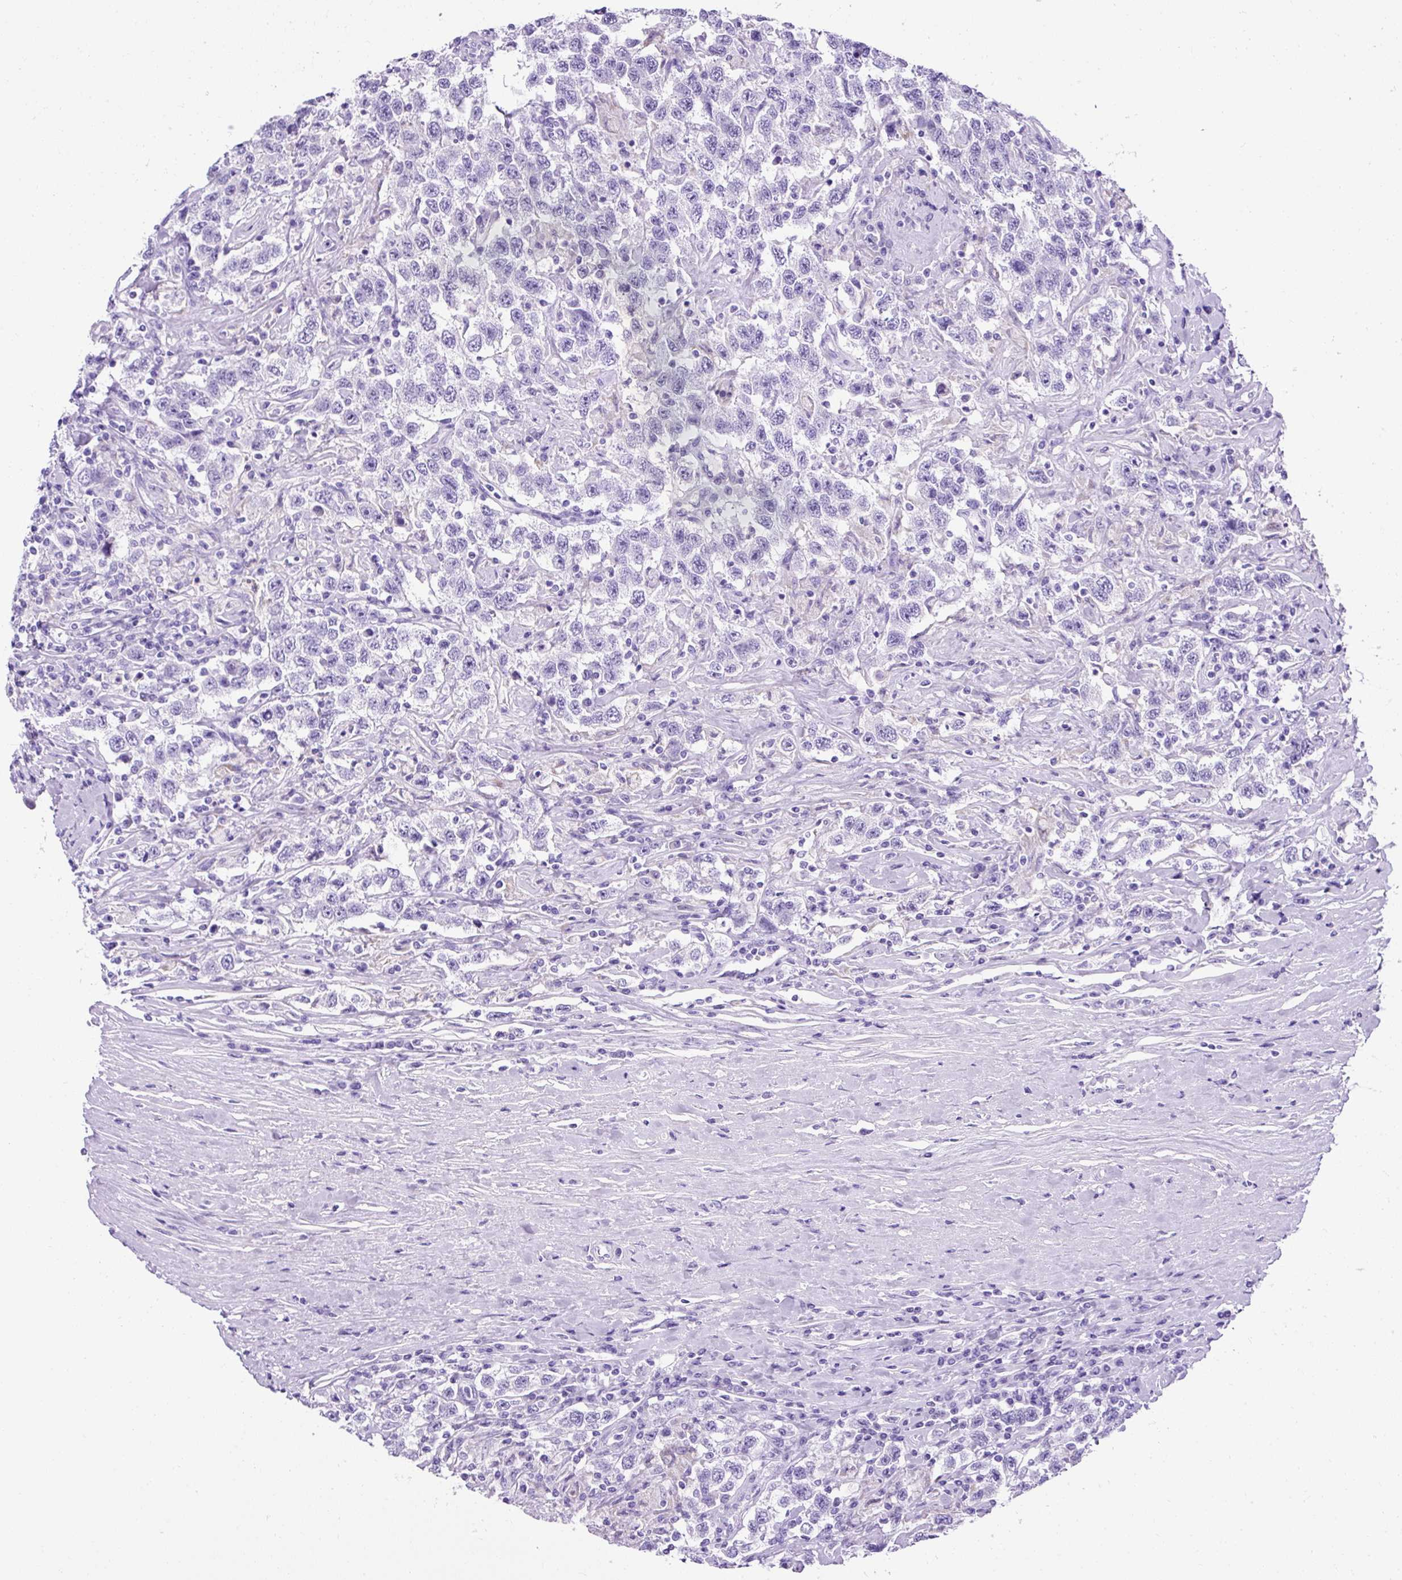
{"staining": {"intensity": "negative", "quantity": "none", "location": "none"}, "tissue": "testis cancer", "cell_type": "Tumor cells", "image_type": "cancer", "snomed": [{"axis": "morphology", "description": "Seminoma, NOS"}, {"axis": "topography", "description": "Testis"}], "caption": "Tumor cells show no significant protein expression in testis cancer.", "gene": "KRT12", "patient": {"sex": "male", "age": 41}}